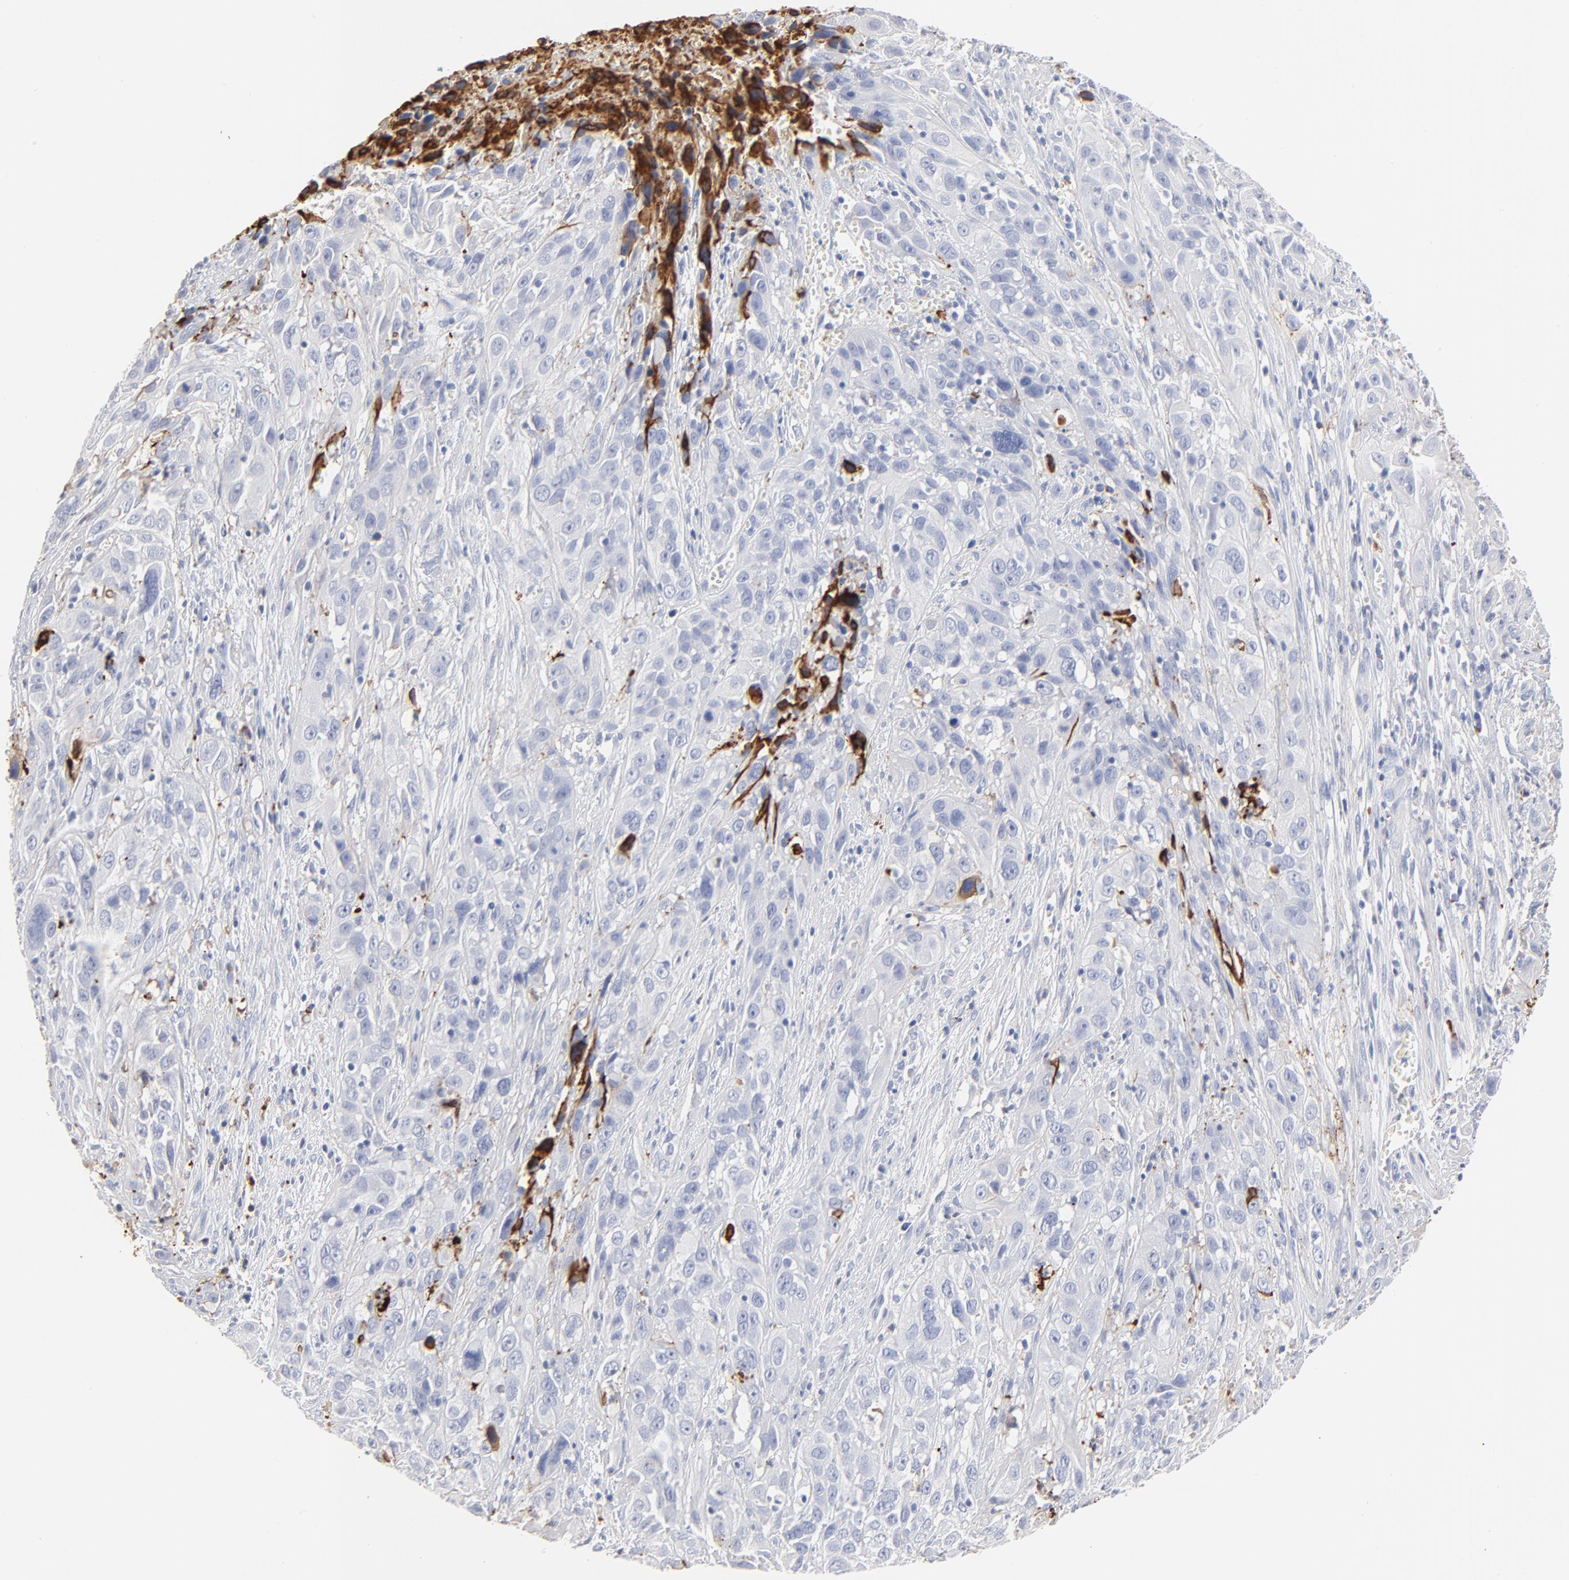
{"staining": {"intensity": "negative", "quantity": "none", "location": "none"}, "tissue": "cervical cancer", "cell_type": "Tumor cells", "image_type": "cancer", "snomed": [{"axis": "morphology", "description": "Squamous cell carcinoma, NOS"}, {"axis": "topography", "description": "Cervix"}], "caption": "Human squamous cell carcinoma (cervical) stained for a protein using IHC demonstrates no staining in tumor cells.", "gene": "APOH", "patient": {"sex": "female", "age": 32}}